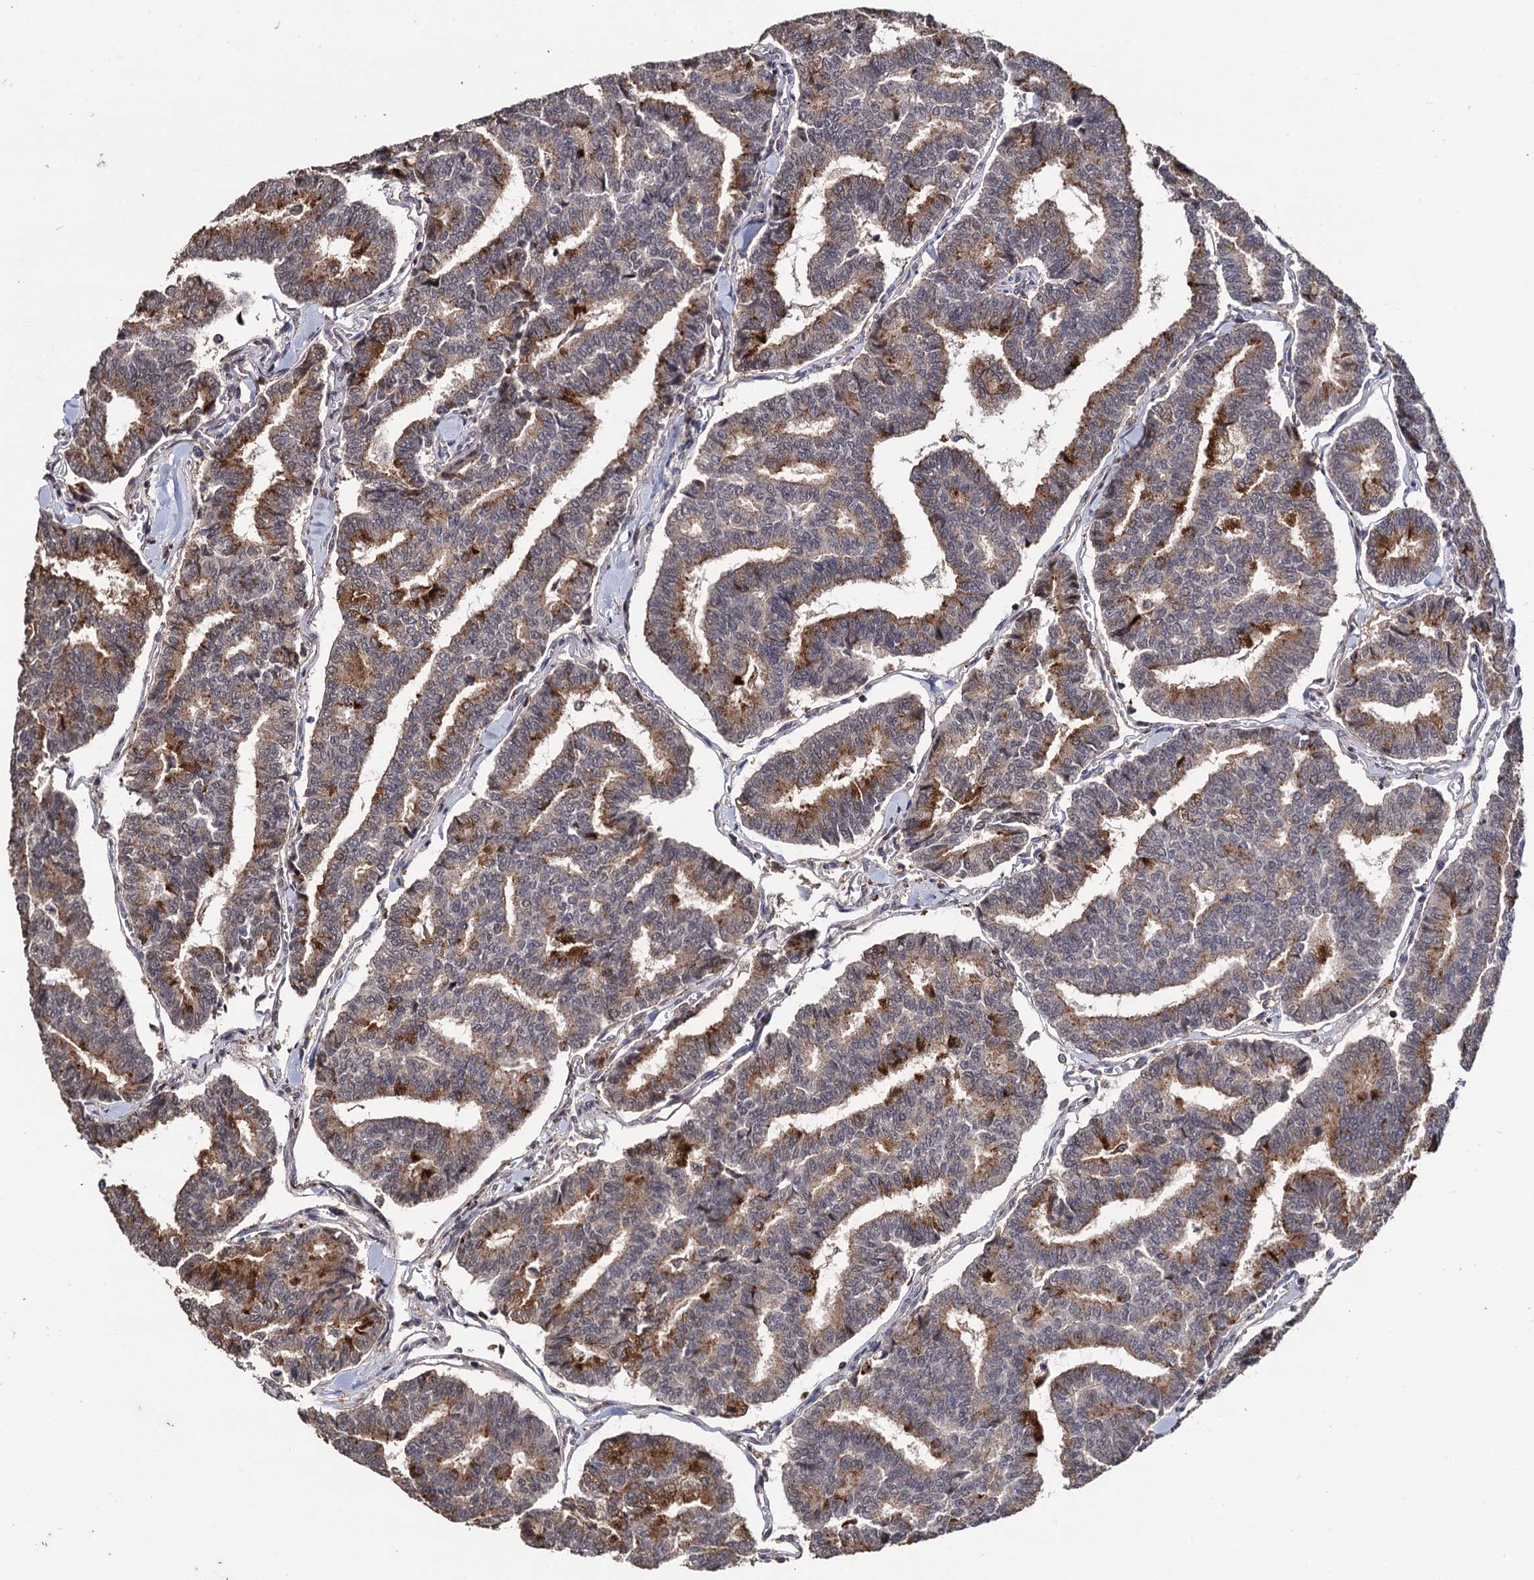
{"staining": {"intensity": "moderate", "quantity": "25%-75%", "location": "cytoplasmic/membranous"}, "tissue": "thyroid cancer", "cell_type": "Tumor cells", "image_type": "cancer", "snomed": [{"axis": "morphology", "description": "Papillary adenocarcinoma, NOS"}, {"axis": "topography", "description": "Thyroid gland"}], "caption": "Immunohistochemical staining of thyroid papillary adenocarcinoma reveals medium levels of moderate cytoplasmic/membranous protein positivity in approximately 25%-75% of tumor cells.", "gene": "MICAL2", "patient": {"sex": "female", "age": 35}}